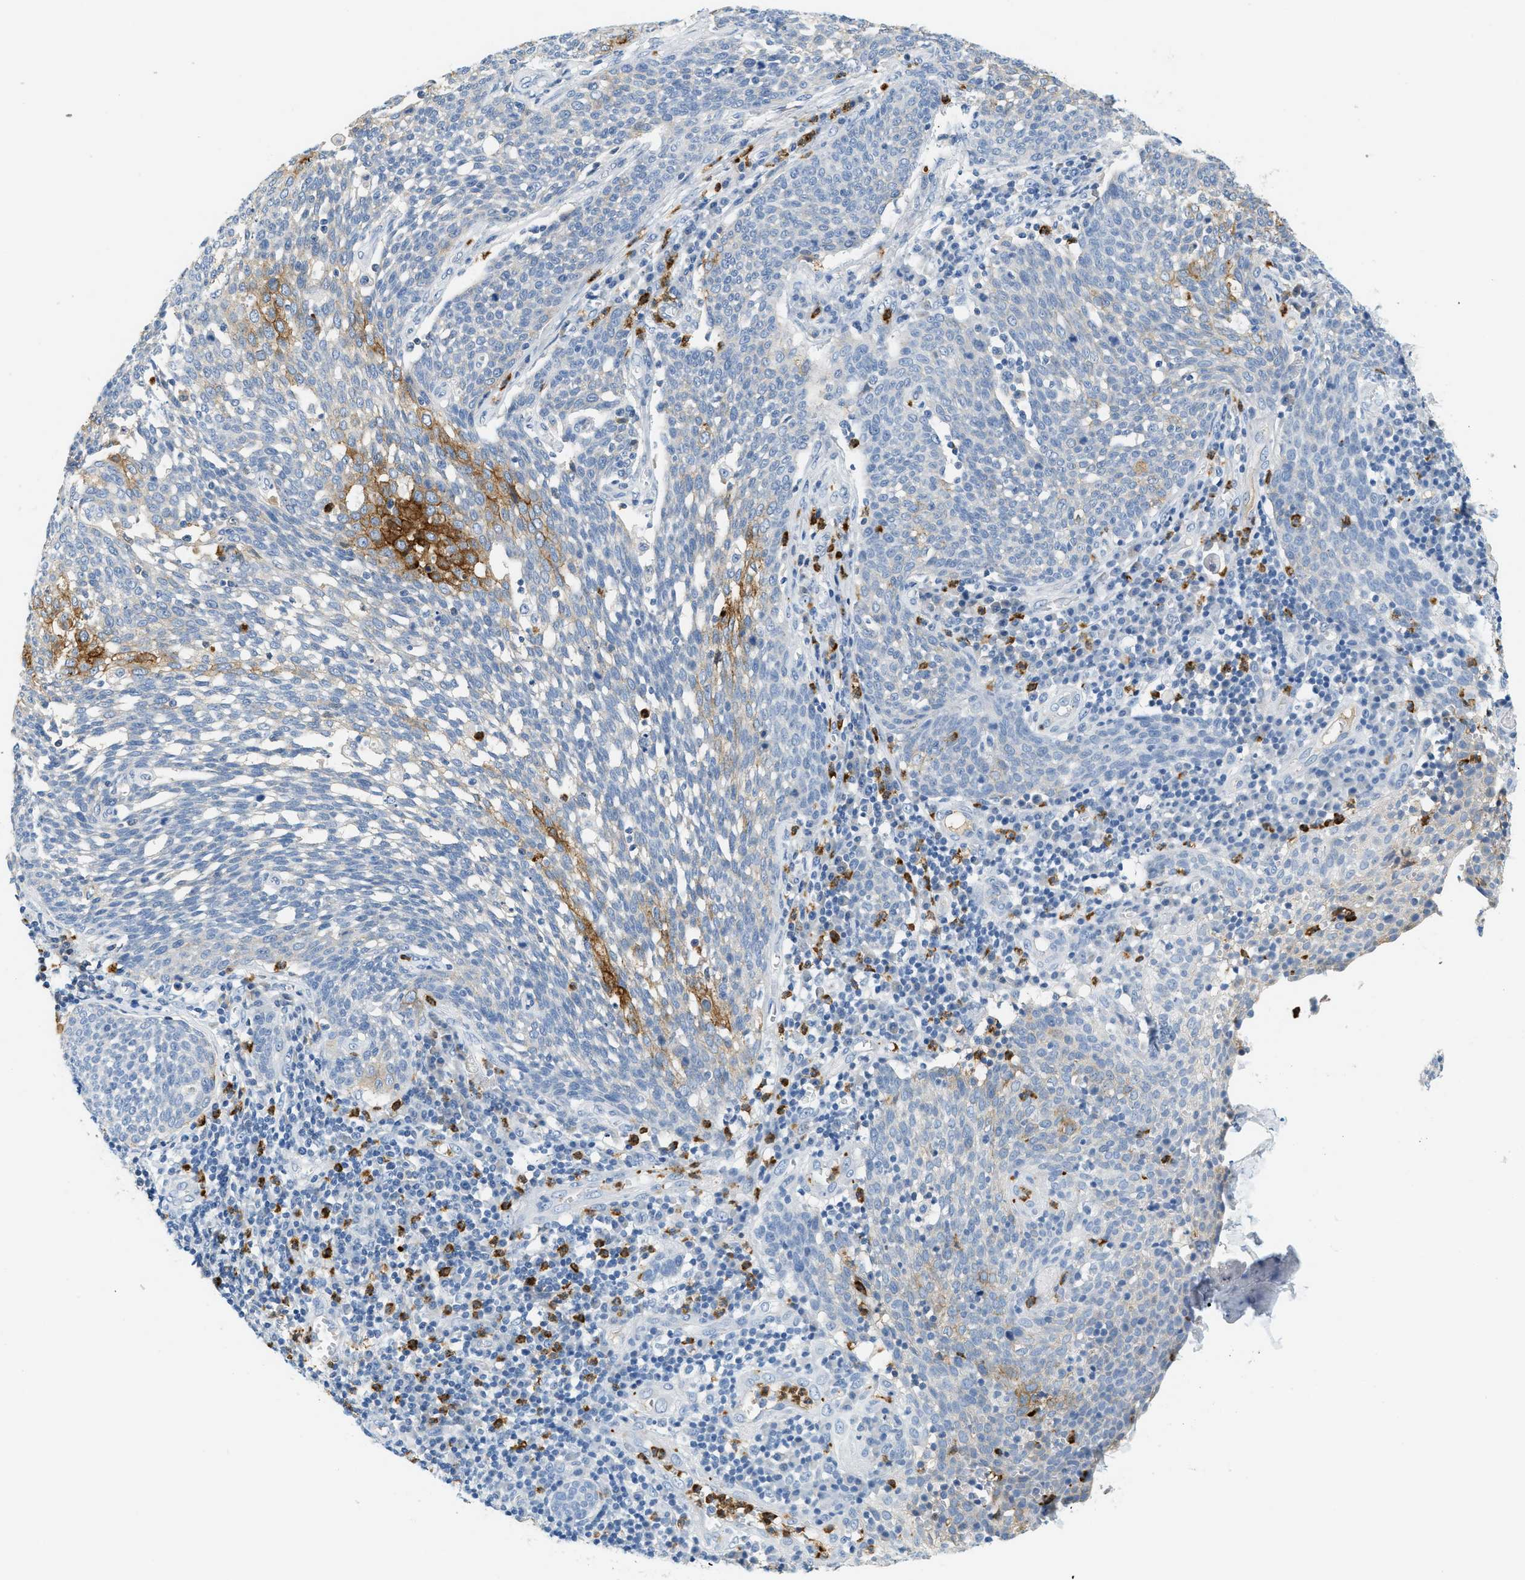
{"staining": {"intensity": "moderate", "quantity": "<25%", "location": "cytoplasmic/membranous"}, "tissue": "cervical cancer", "cell_type": "Tumor cells", "image_type": "cancer", "snomed": [{"axis": "morphology", "description": "Squamous cell carcinoma, NOS"}, {"axis": "topography", "description": "Cervix"}], "caption": "The micrograph shows staining of cervical cancer, revealing moderate cytoplasmic/membranous protein positivity (brown color) within tumor cells.", "gene": "LCN2", "patient": {"sex": "female", "age": 34}}